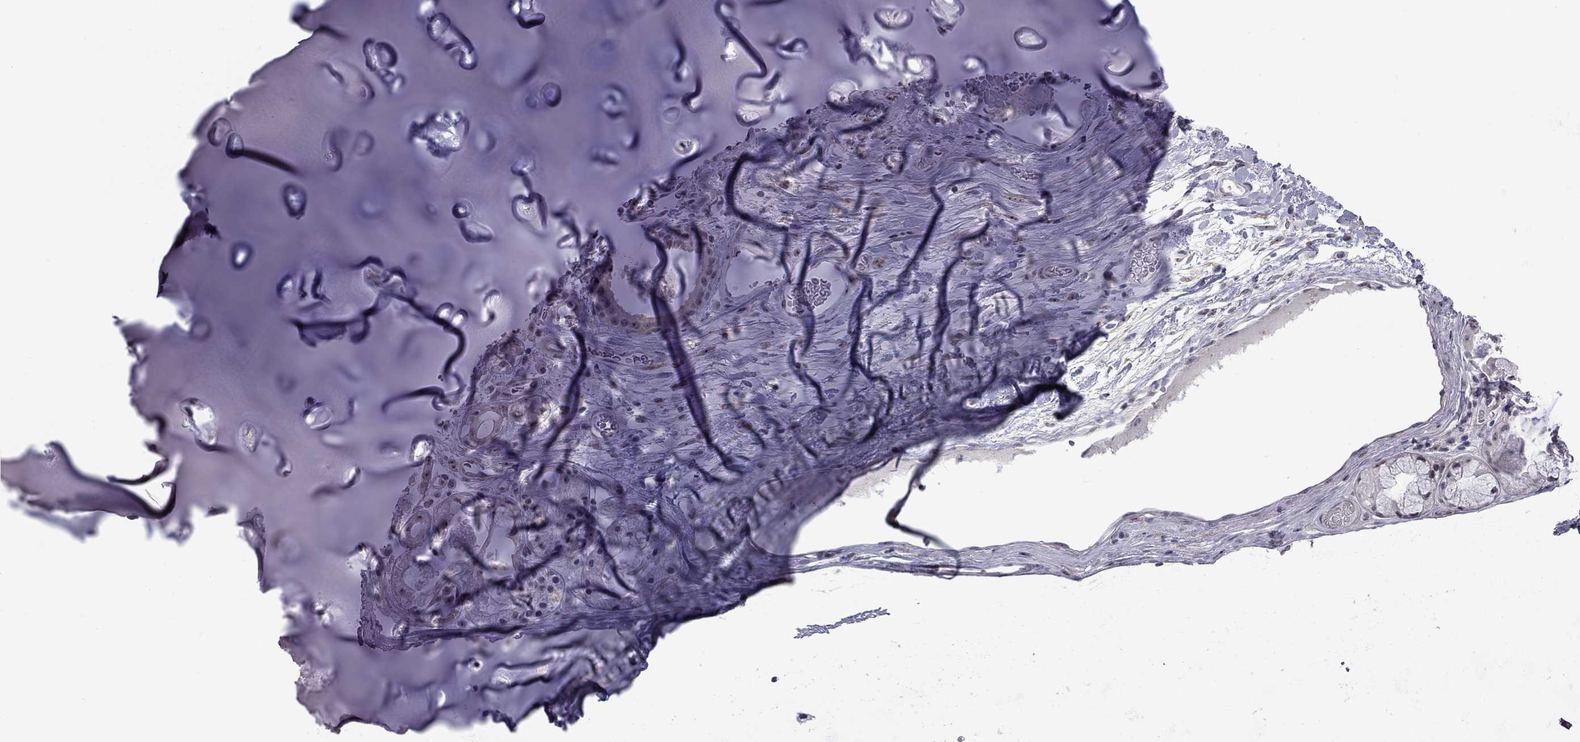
{"staining": {"intensity": "negative", "quantity": "none", "location": "none"}, "tissue": "soft tissue", "cell_type": "Chondrocytes", "image_type": "normal", "snomed": [{"axis": "morphology", "description": "Normal tissue, NOS"}, {"axis": "topography", "description": "Cartilage tissue"}], "caption": "Immunohistochemical staining of normal soft tissue demonstrates no significant expression in chondrocytes. Nuclei are stained in blue.", "gene": "GSG1L", "patient": {"sex": "male", "age": 81}}